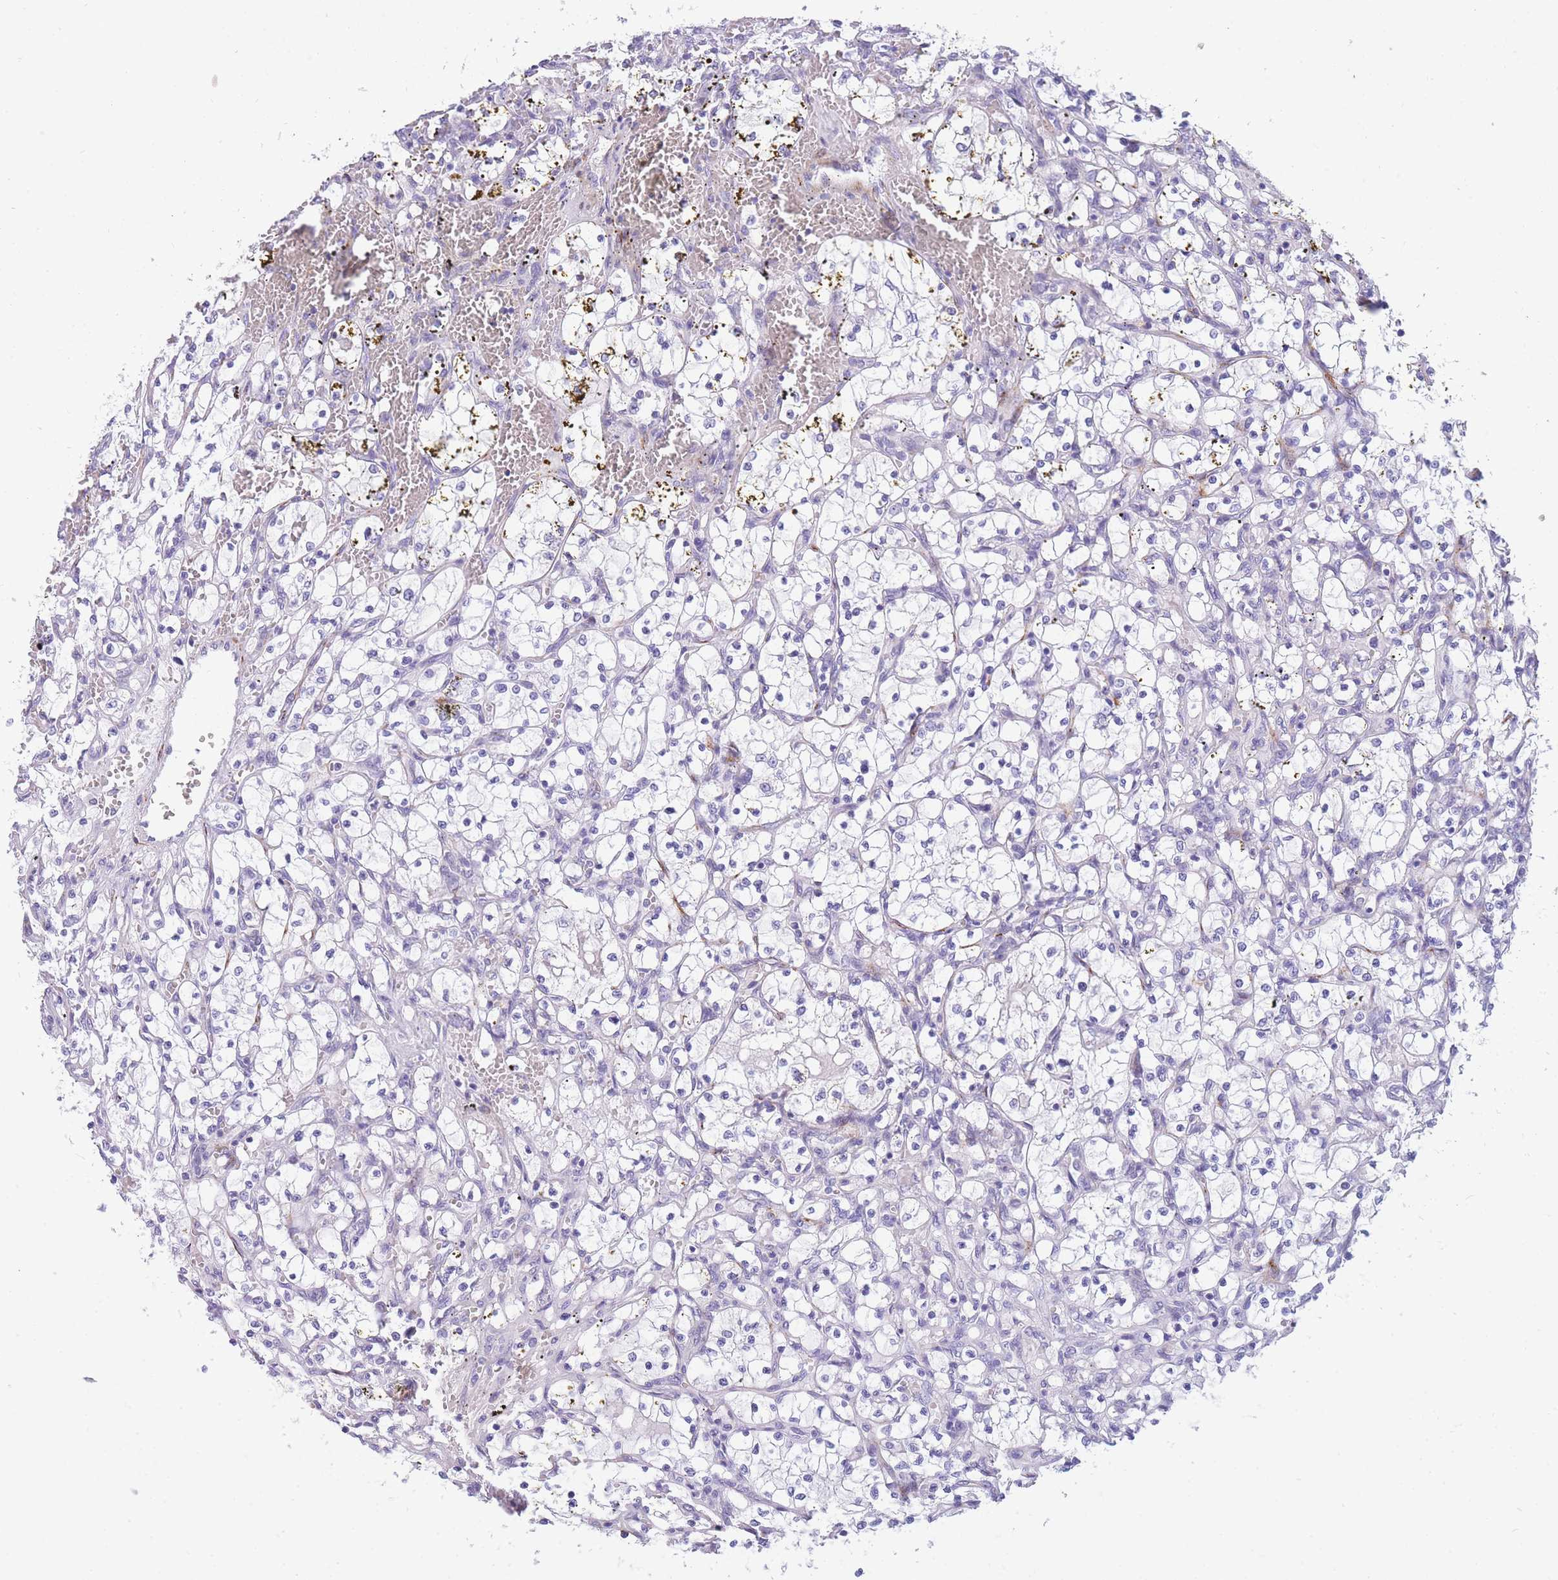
{"staining": {"intensity": "negative", "quantity": "none", "location": "none"}, "tissue": "renal cancer", "cell_type": "Tumor cells", "image_type": "cancer", "snomed": [{"axis": "morphology", "description": "Adenocarcinoma, NOS"}, {"axis": "topography", "description": "Kidney"}], "caption": "Tumor cells show no significant expression in renal adenocarcinoma. (DAB immunohistochemistry, high magnification).", "gene": "DDX49", "patient": {"sex": "female", "age": 69}}